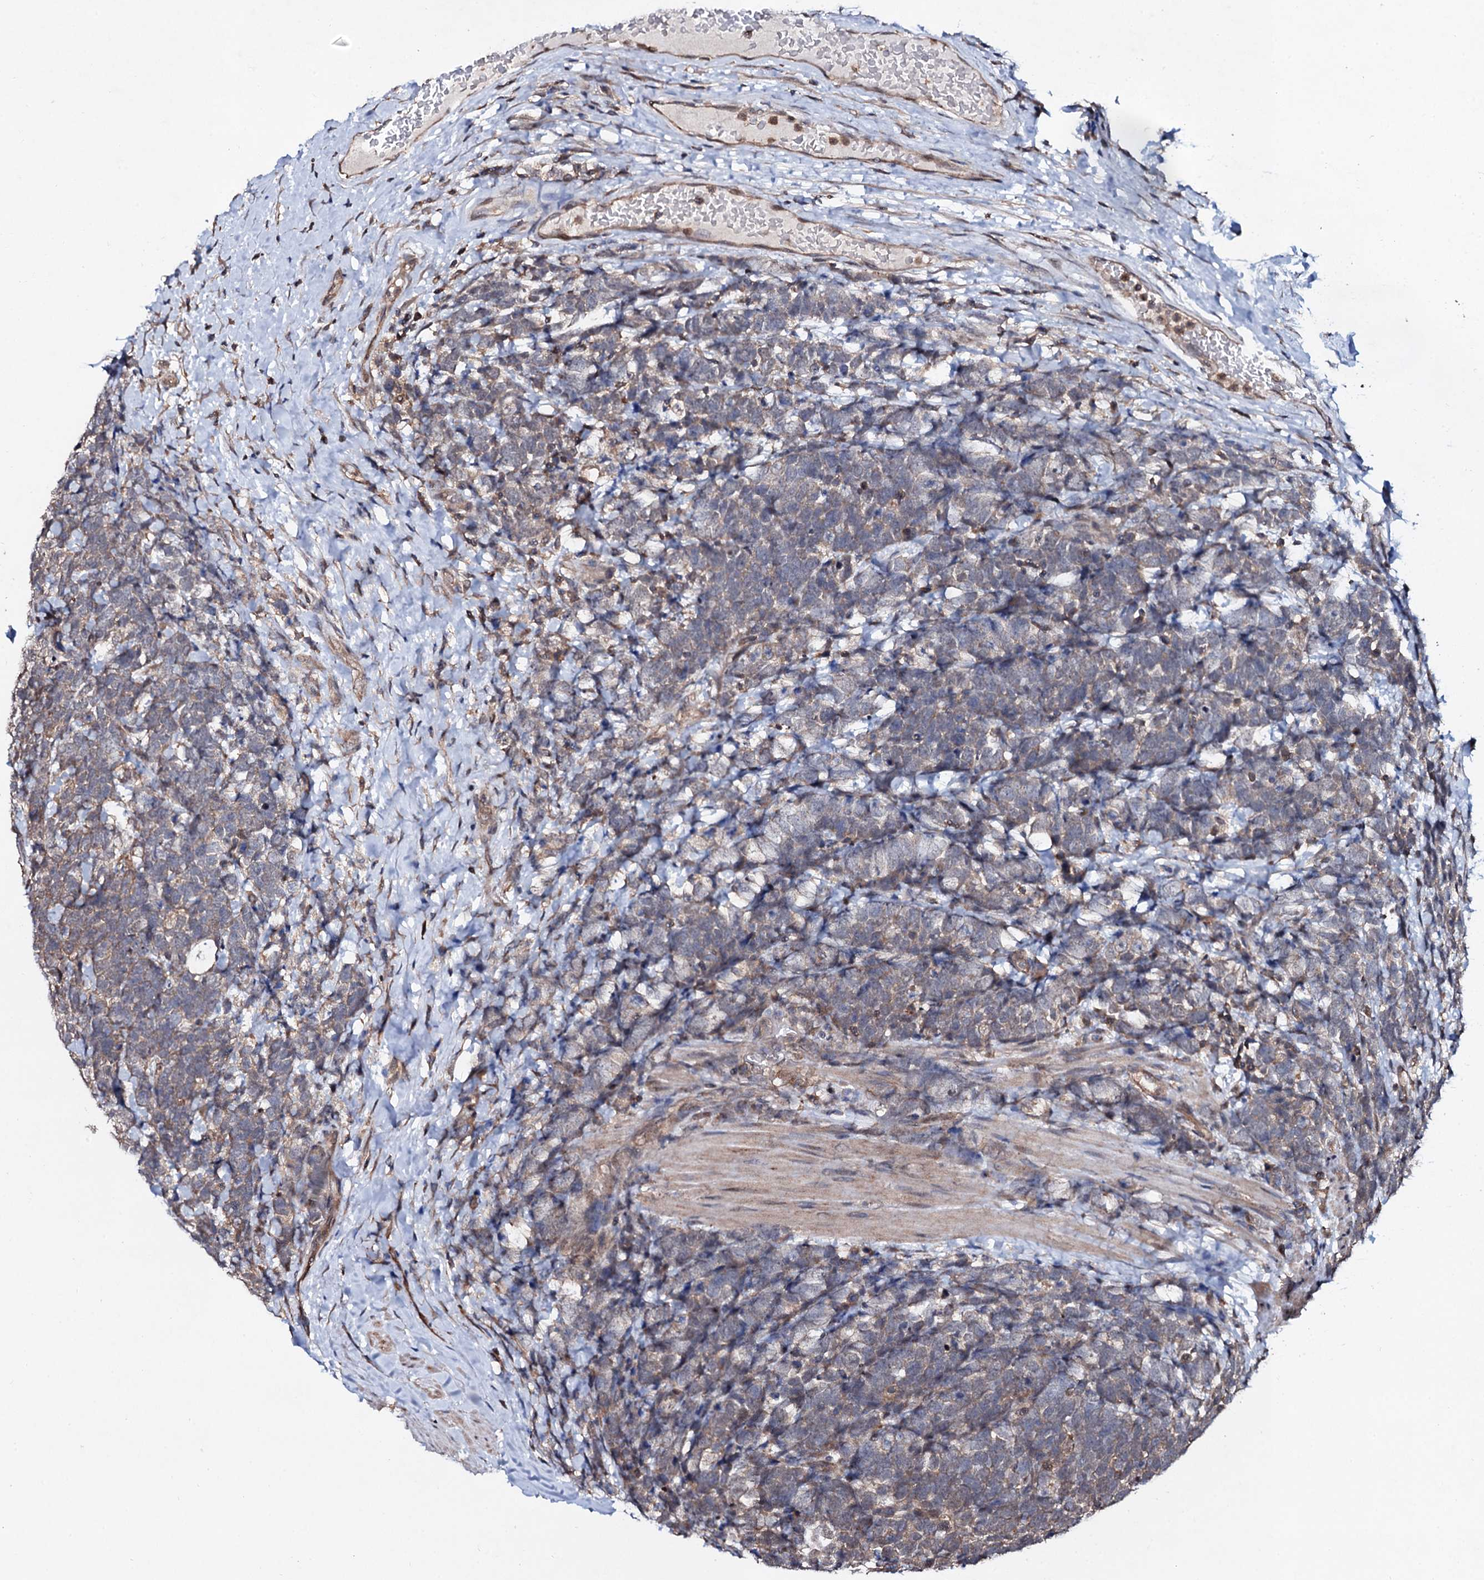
{"staining": {"intensity": "weak", "quantity": "25%-75%", "location": "cytoplasmic/membranous"}, "tissue": "urothelial cancer", "cell_type": "Tumor cells", "image_type": "cancer", "snomed": [{"axis": "morphology", "description": "Urothelial carcinoma, High grade"}, {"axis": "topography", "description": "Urinary bladder"}], "caption": "Human urothelial carcinoma (high-grade) stained with a brown dye exhibits weak cytoplasmic/membranous positive positivity in about 25%-75% of tumor cells.", "gene": "COG6", "patient": {"sex": "female", "age": 82}}